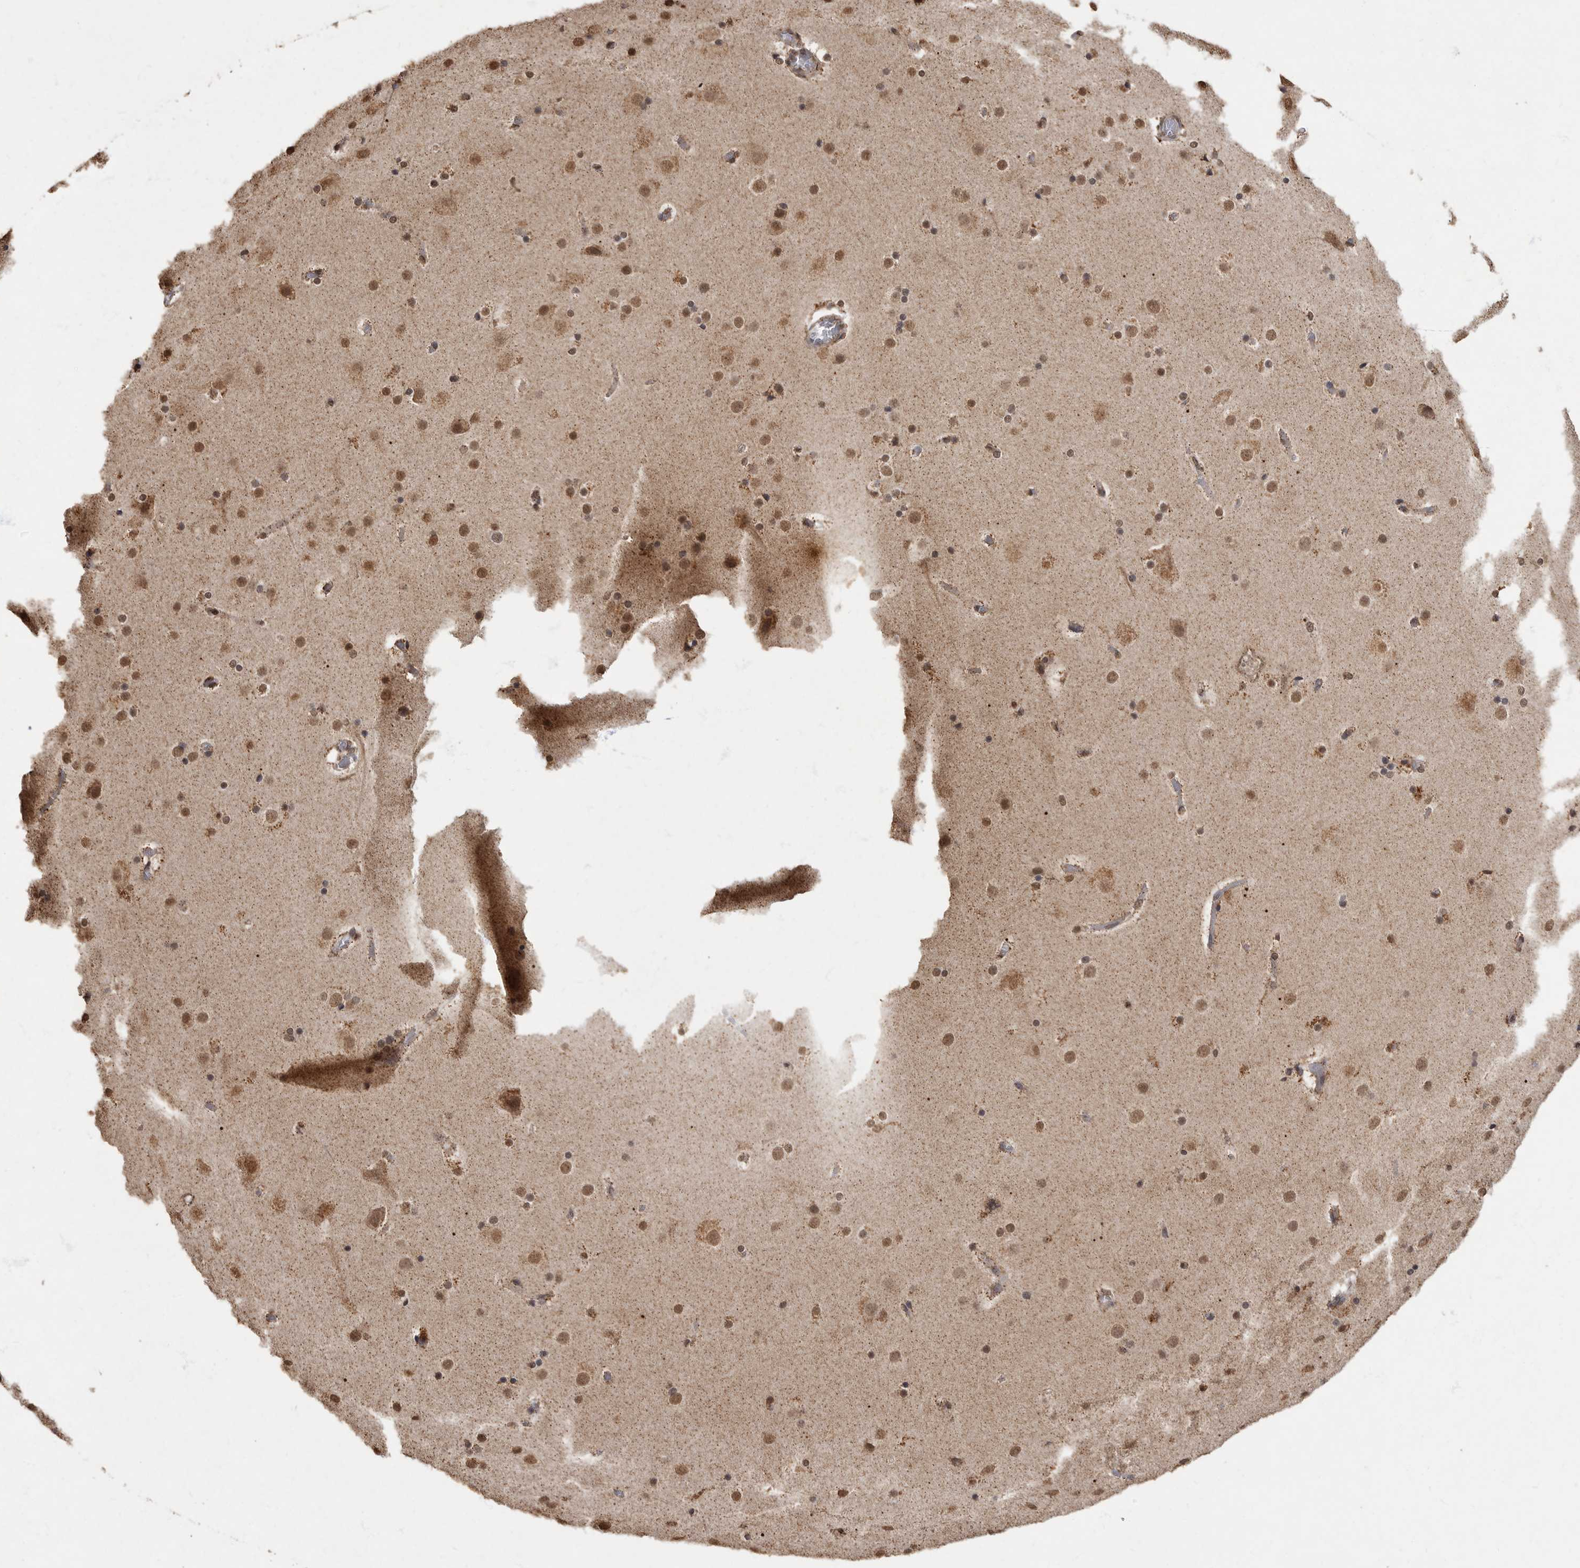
{"staining": {"intensity": "moderate", "quantity": "25%-75%", "location": "cytoplasmic/membranous"}, "tissue": "cerebral cortex", "cell_type": "Endothelial cells", "image_type": "normal", "snomed": [{"axis": "morphology", "description": "Normal tissue, NOS"}, {"axis": "topography", "description": "Cerebral cortex"}], "caption": "A medium amount of moderate cytoplasmic/membranous positivity is identified in about 25%-75% of endothelial cells in benign cerebral cortex.", "gene": "MAFG", "patient": {"sex": "male", "age": 57}}